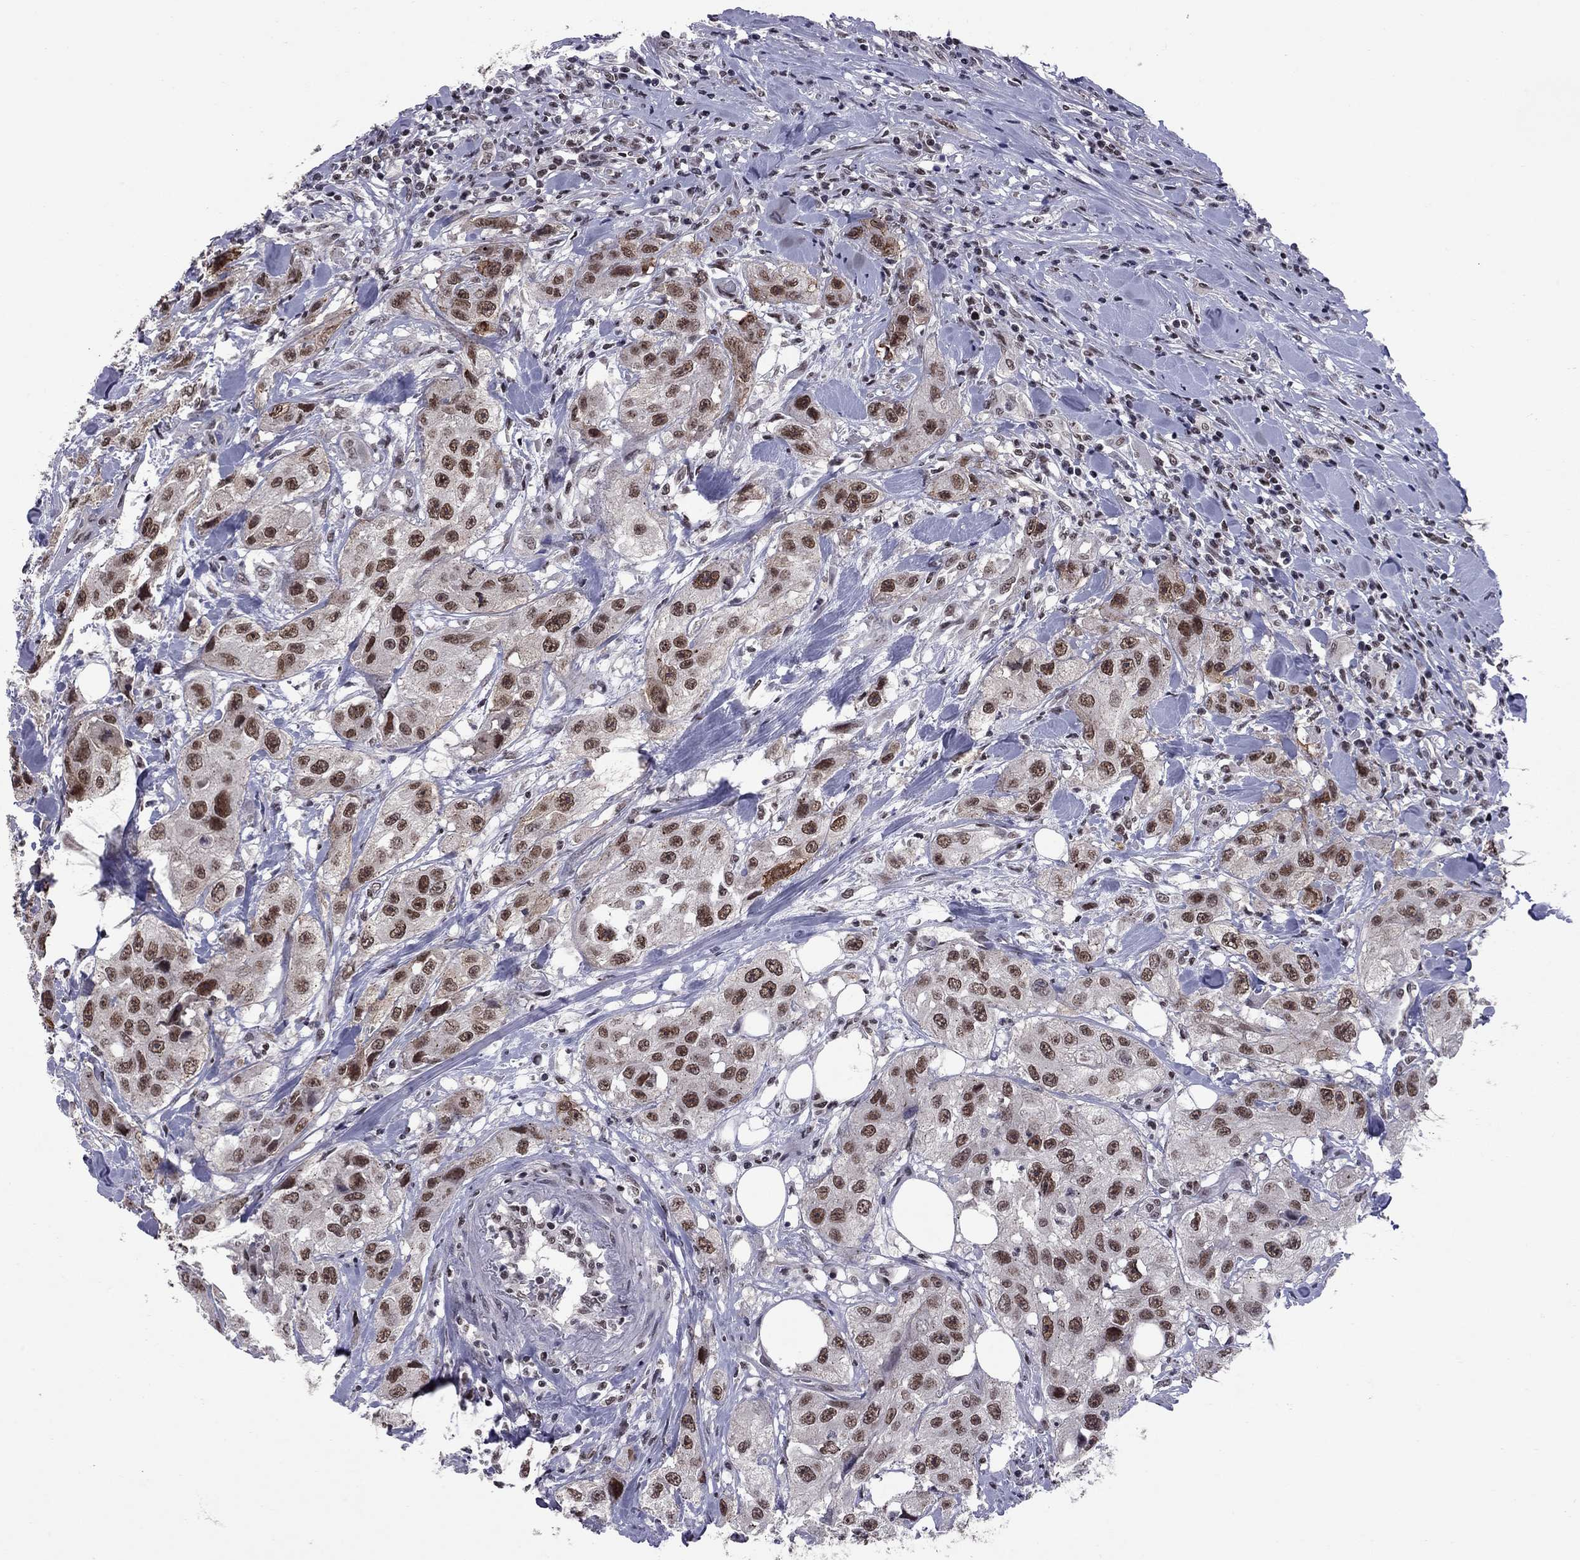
{"staining": {"intensity": "moderate", "quantity": ">75%", "location": "nuclear"}, "tissue": "urothelial cancer", "cell_type": "Tumor cells", "image_type": "cancer", "snomed": [{"axis": "morphology", "description": "Urothelial carcinoma, High grade"}, {"axis": "topography", "description": "Urinary bladder"}], "caption": "IHC staining of high-grade urothelial carcinoma, which demonstrates medium levels of moderate nuclear staining in about >75% of tumor cells indicating moderate nuclear protein staining. The staining was performed using DAB (3,3'-diaminobenzidine) (brown) for protein detection and nuclei were counterstained in hematoxylin (blue).", "gene": "TAF9", "patient": {"sex": "male", "age": 79}}